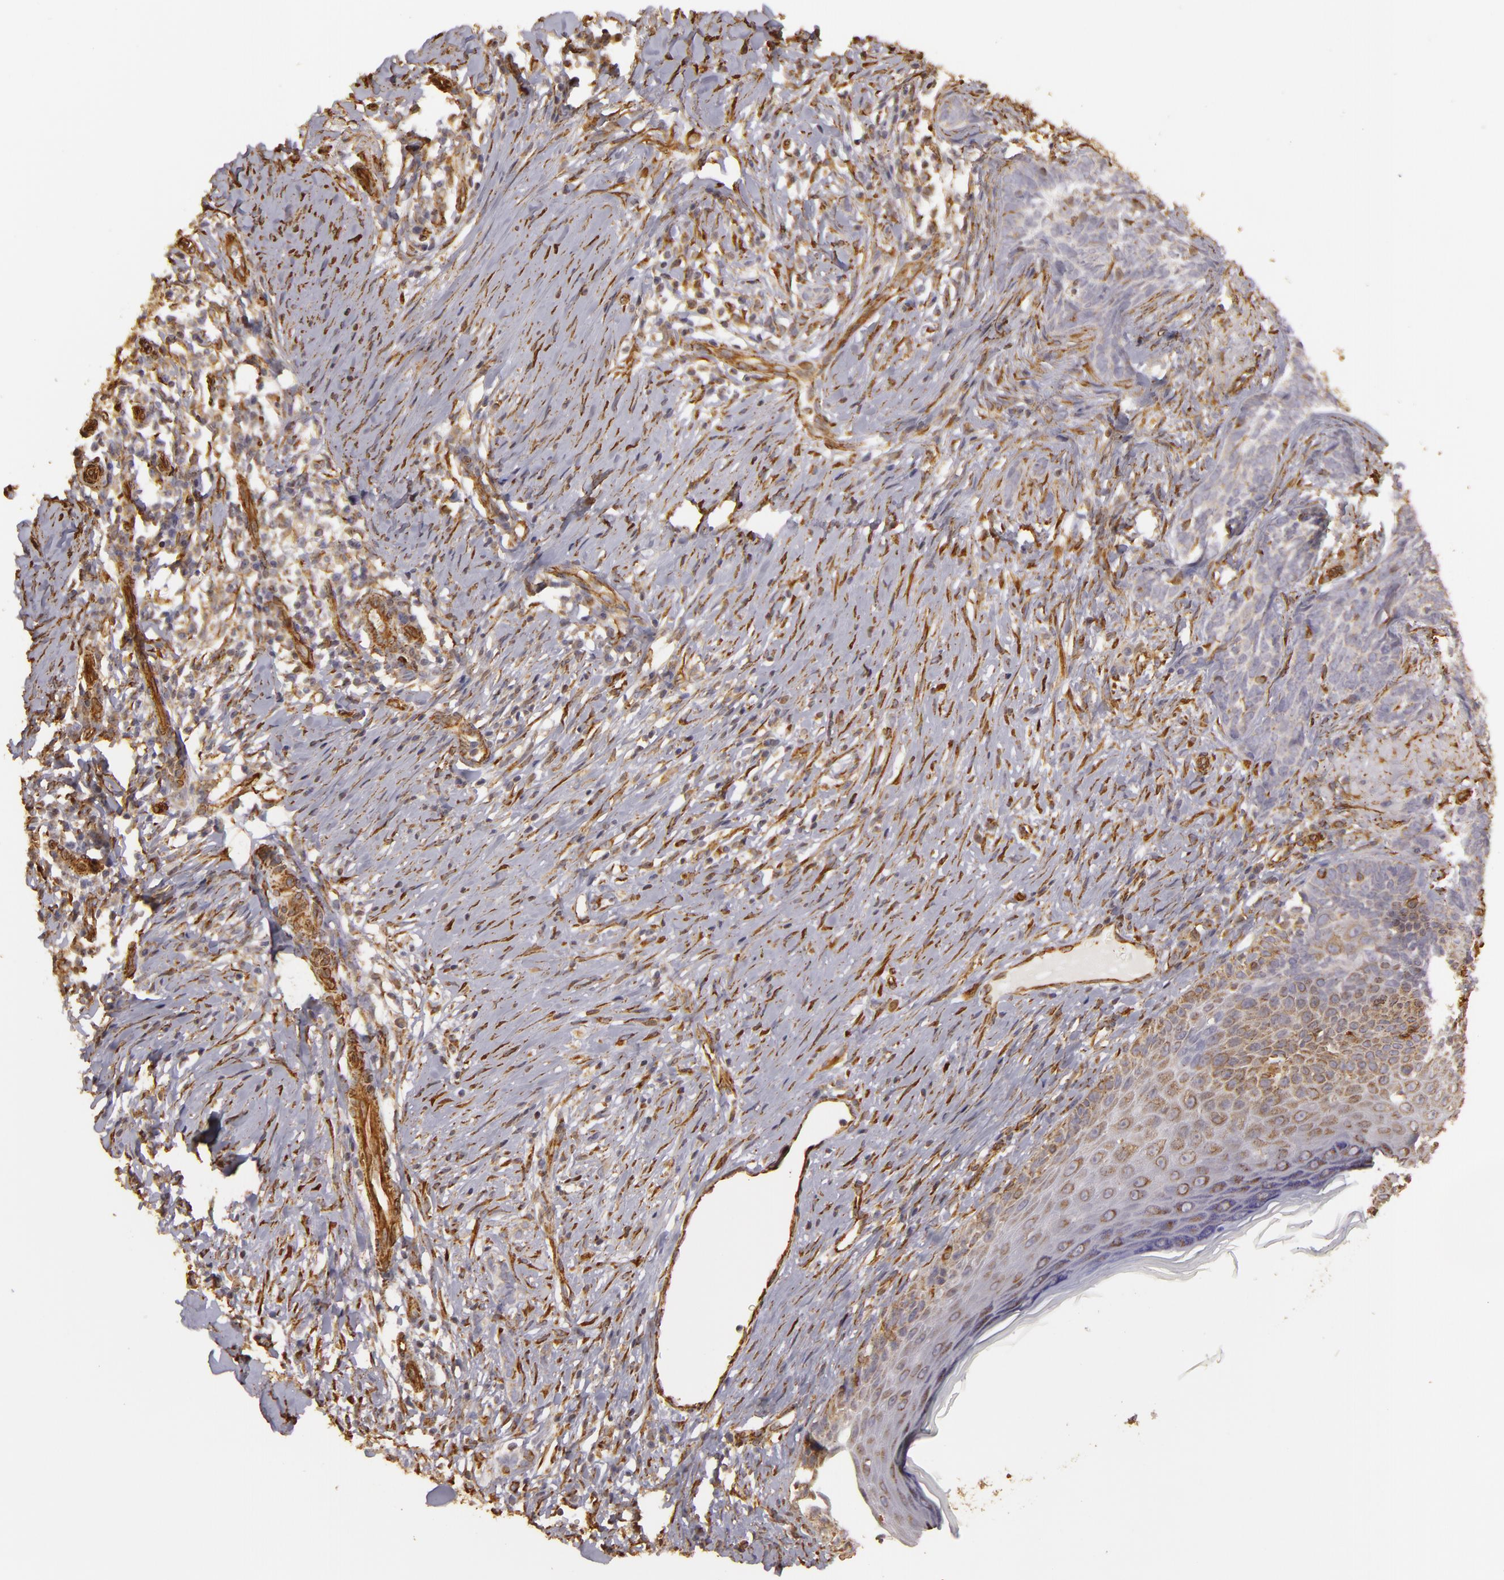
{"staining": {"intensity": "moderate", "quantity": "25%-75%", "location": "cytoplasmic/membranous"}, "tissue": "skin cancer", "cell_type": "Tumor cells", "image_type": "cancer", "snomed": [{"axis": "morphology", "description": "Basal cell carcinoma"}, {"axis": "topography", "description": "Skin"}], "caption": "Protein expression analysis of basal cell carcinoma (skin) displays moderate cytoplasmic/membranous expression in about 25%-75% of tumor cells.", "gene": "CYB5R3", "patient": {"sex": "female", "age": 81}}